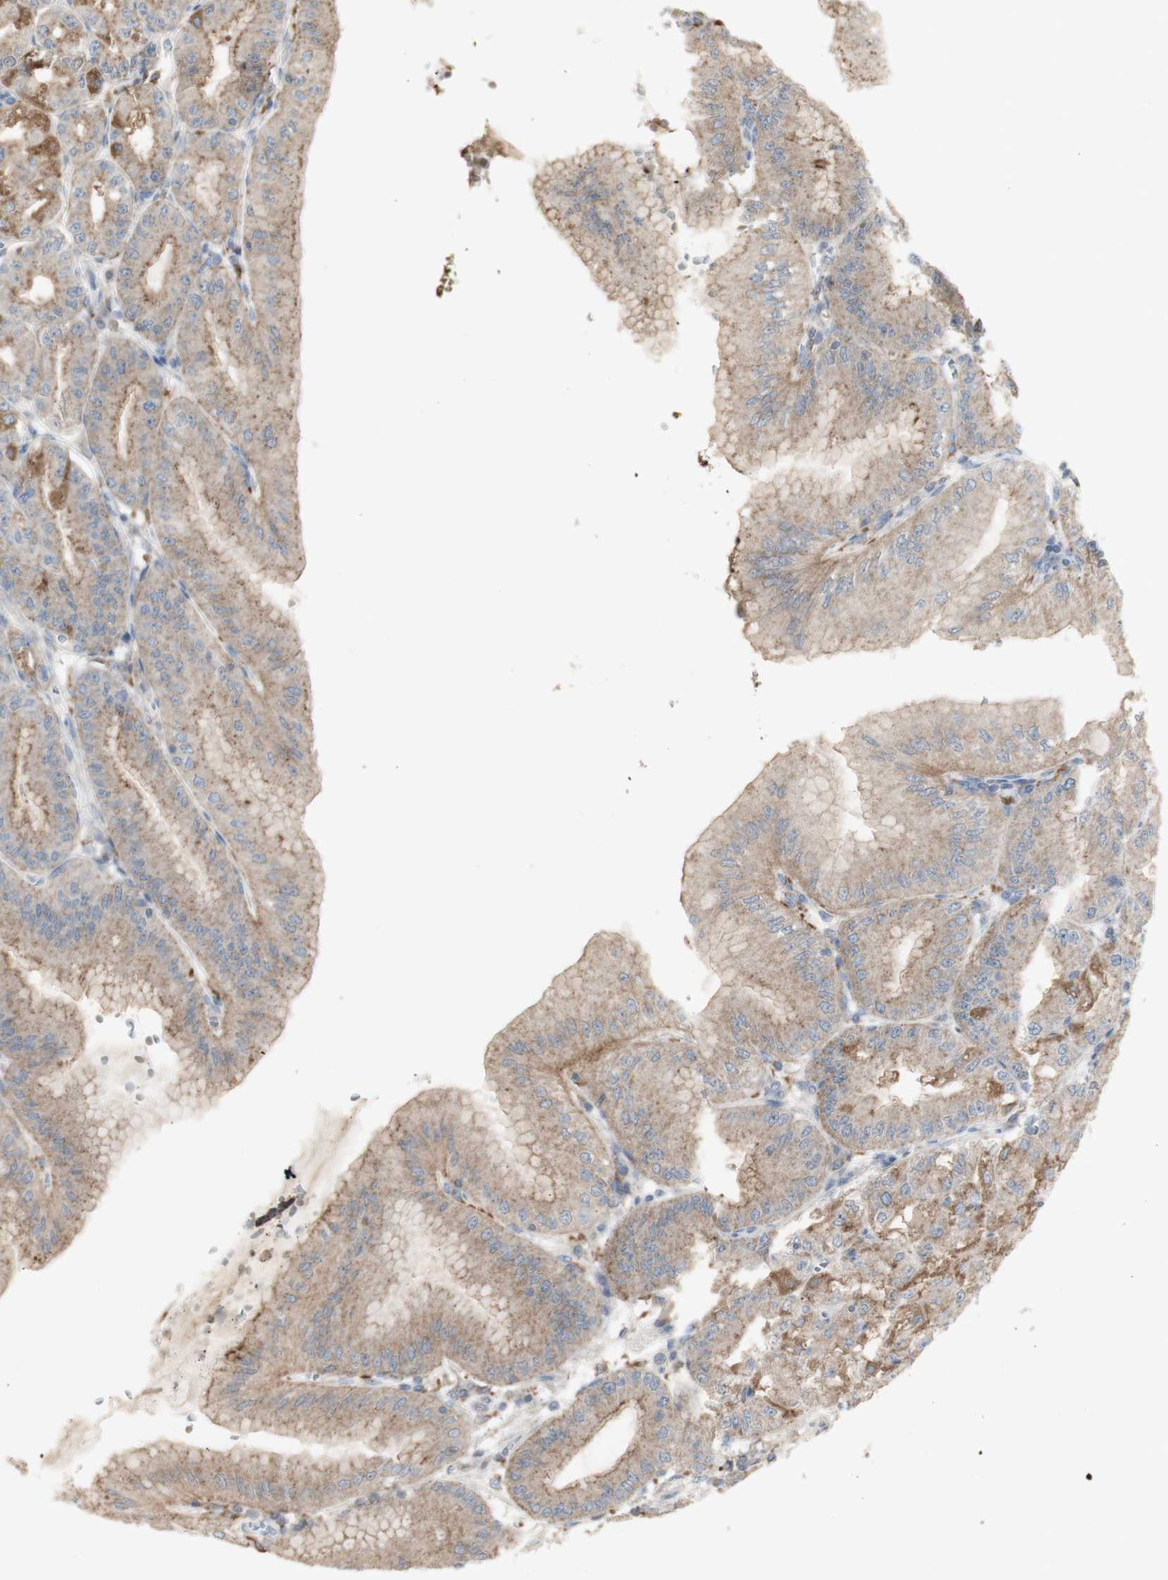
{"staining": {"intensity": "moderate", "quantity": ">75%", "location": "cytoplasmic/membranous"}, "tissue": "stomach", "cell_type": "Glandular cells", "image_type": "normal", "snomed": [{"axis": "morphology", "description": "Normal tissue, NOS"}, {"axis": "topography", "description": "Stomach, lower"}], "caption": "Normal stomach shows moderate cytoplasmic/membranous expression in approximately >75% of glandular cells, visualized by immunohistochemistry. The protein of interest is shown in brown color, while the nuclei are stained blue.", "gene": "ATP6V1E1", "patient": {"sex": "male", "age": 71}}